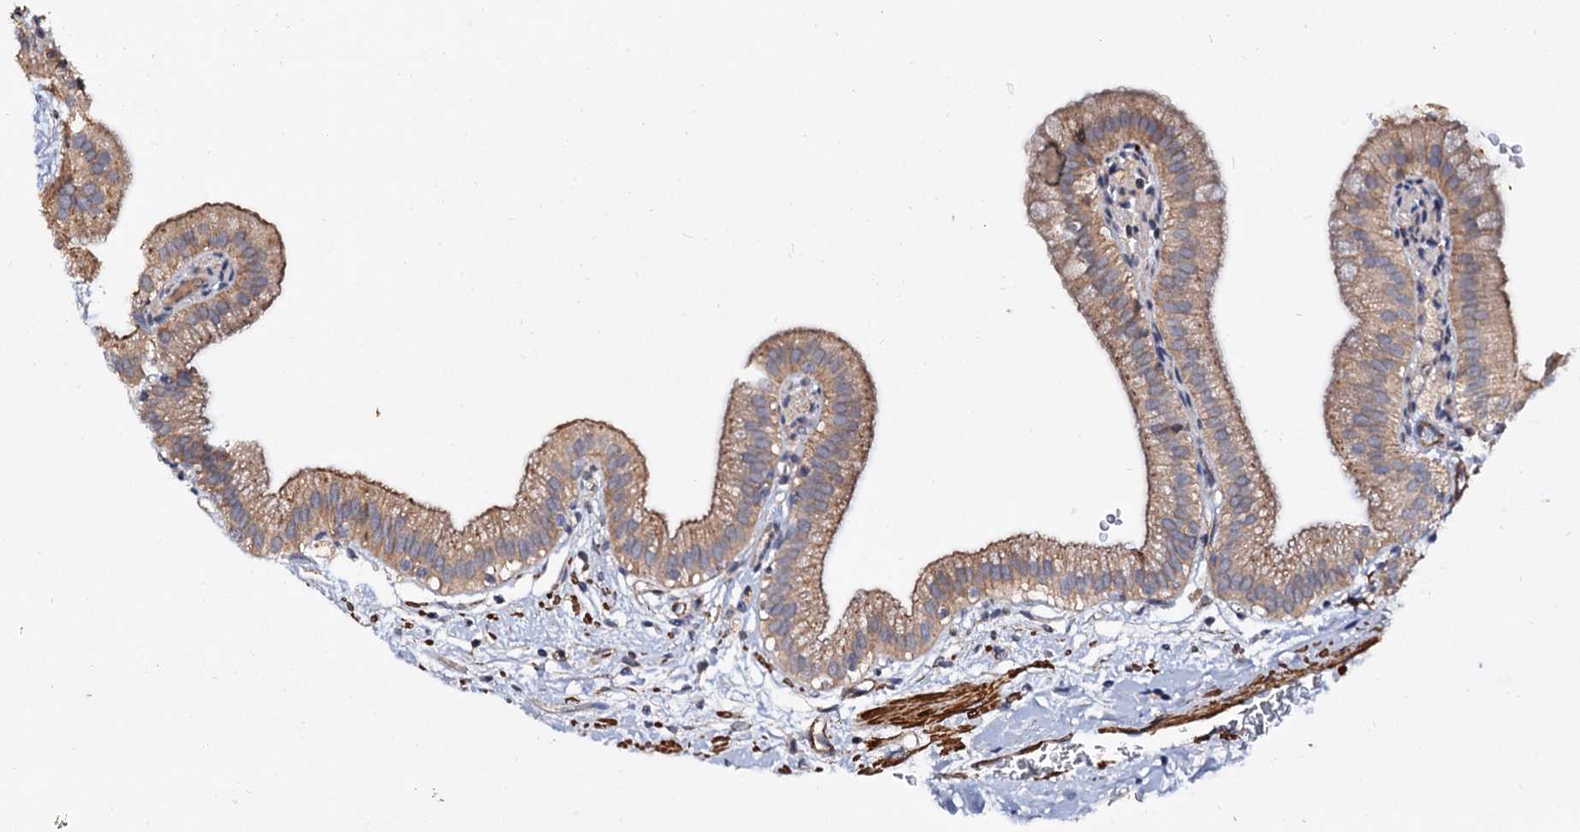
{"staining": {"intensity": "weak", "quantity": "25%-75%", "location": "cytoplasmic/membranous"}, "tissue": "gallbladder", "cell_type": "Glandular cells", "image_type": "normal", "snomed": [{"axis": "morphology", "description": "Normal tissue, NOS"}, {"axis": "topography", "description": "Gallbladder"}], "caption": "The micrograph demonstrates a brown stain indicating the presence of a protein in the cytoplasmic/membranous of glandular cells in gallbladder. The protein is shown in brown color, while the nuclei are stained blue.", "gene": "ISM2", "patient": {"sex": "male", "age": 55}}